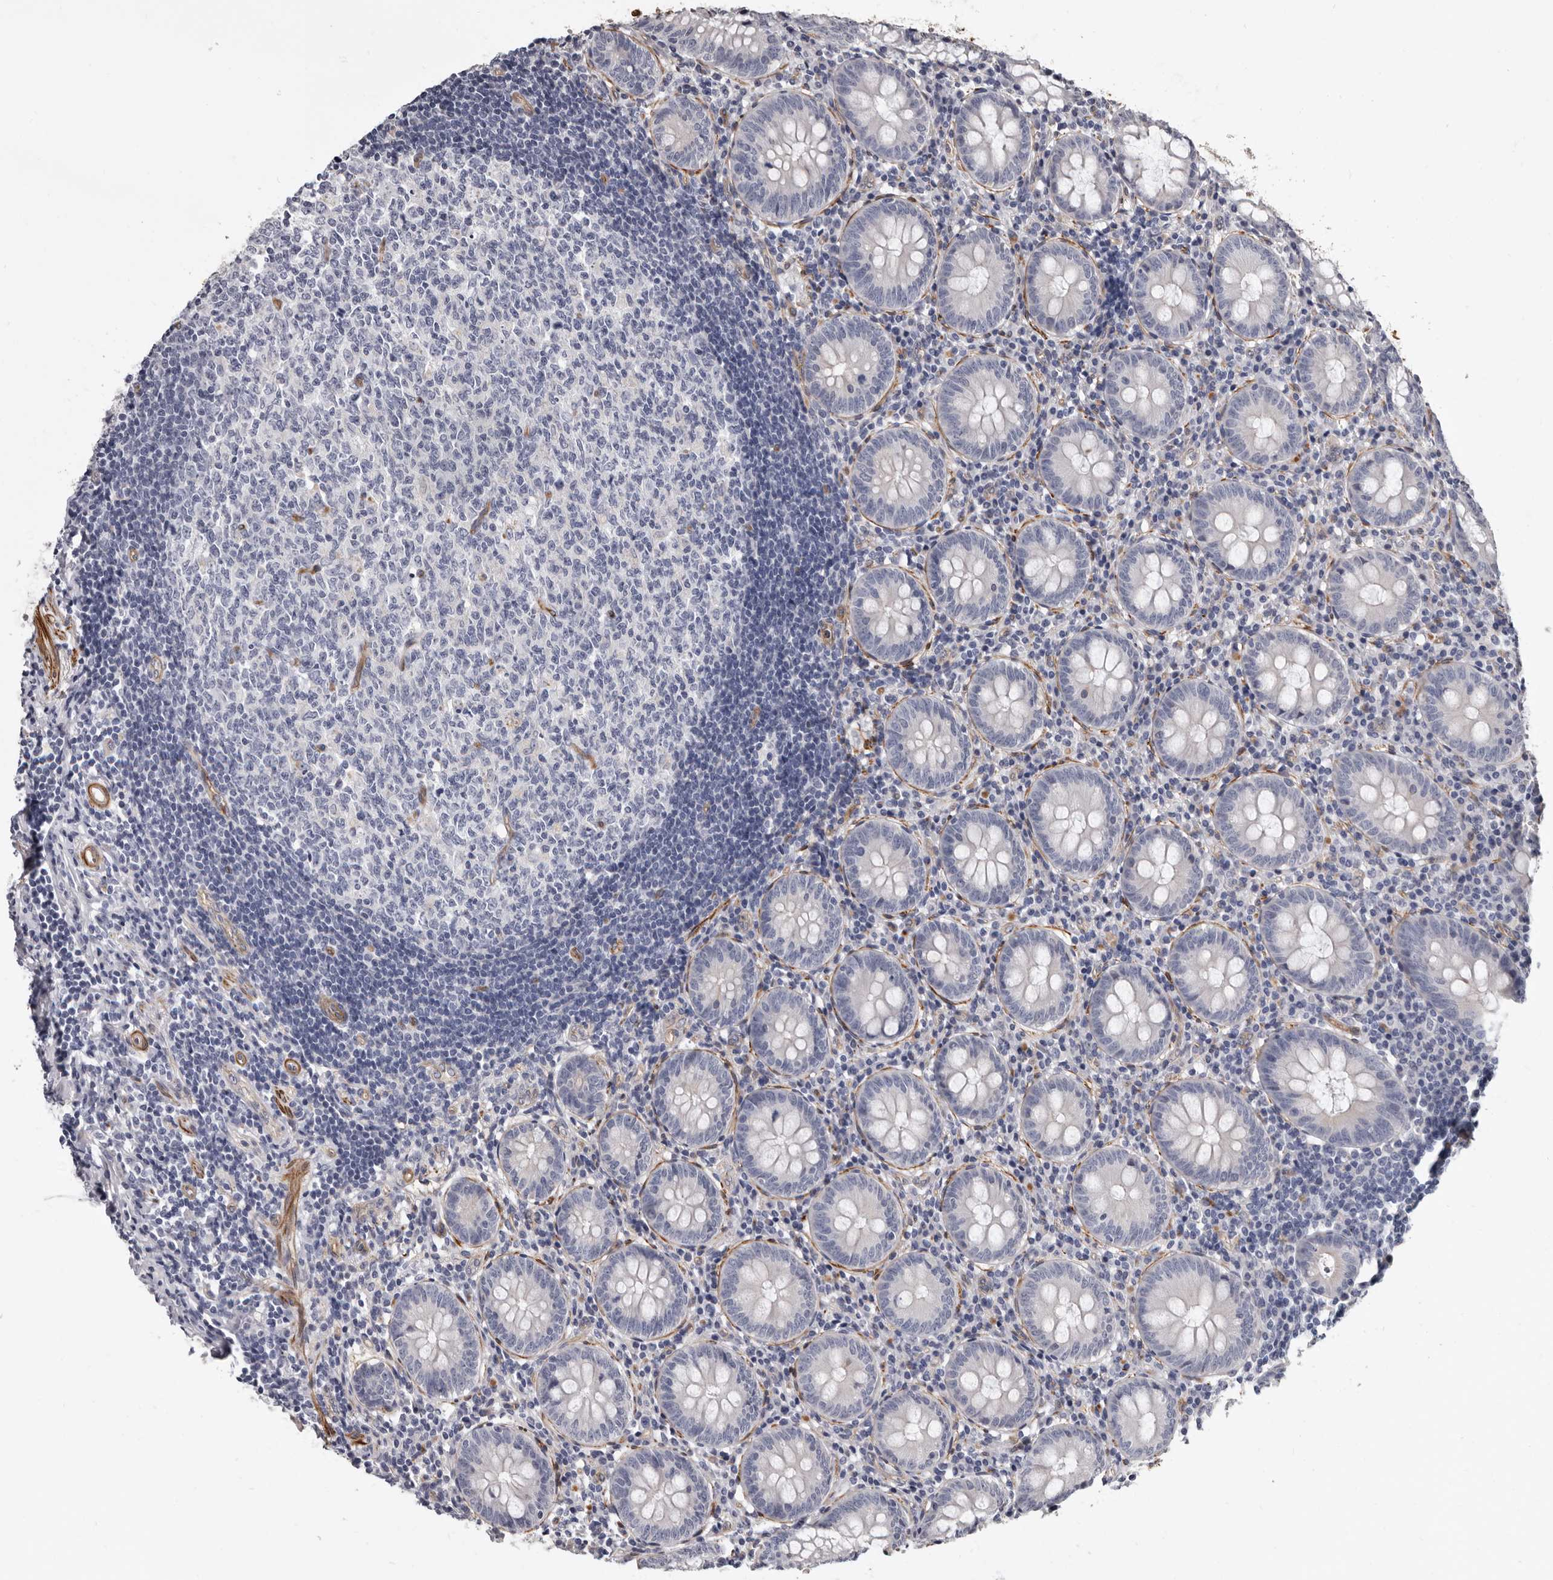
{"staining": {"intensity": "negative", "quantity": "none", "location": "none"}, "tissue": "appendix", "cell_type": "Glandular cells", "image_type": "normal", "snomed": [{"axis": "morphology", "description": "Normal tissue, NOS"}, {"axis": "topography", "description": "Appendix"}], "caption": "Human appendix stained for a protein using IHC displays no expression in glandular cells.", "gene": "ADGRL4", "patient": {"sex": "female", "age": 54}}